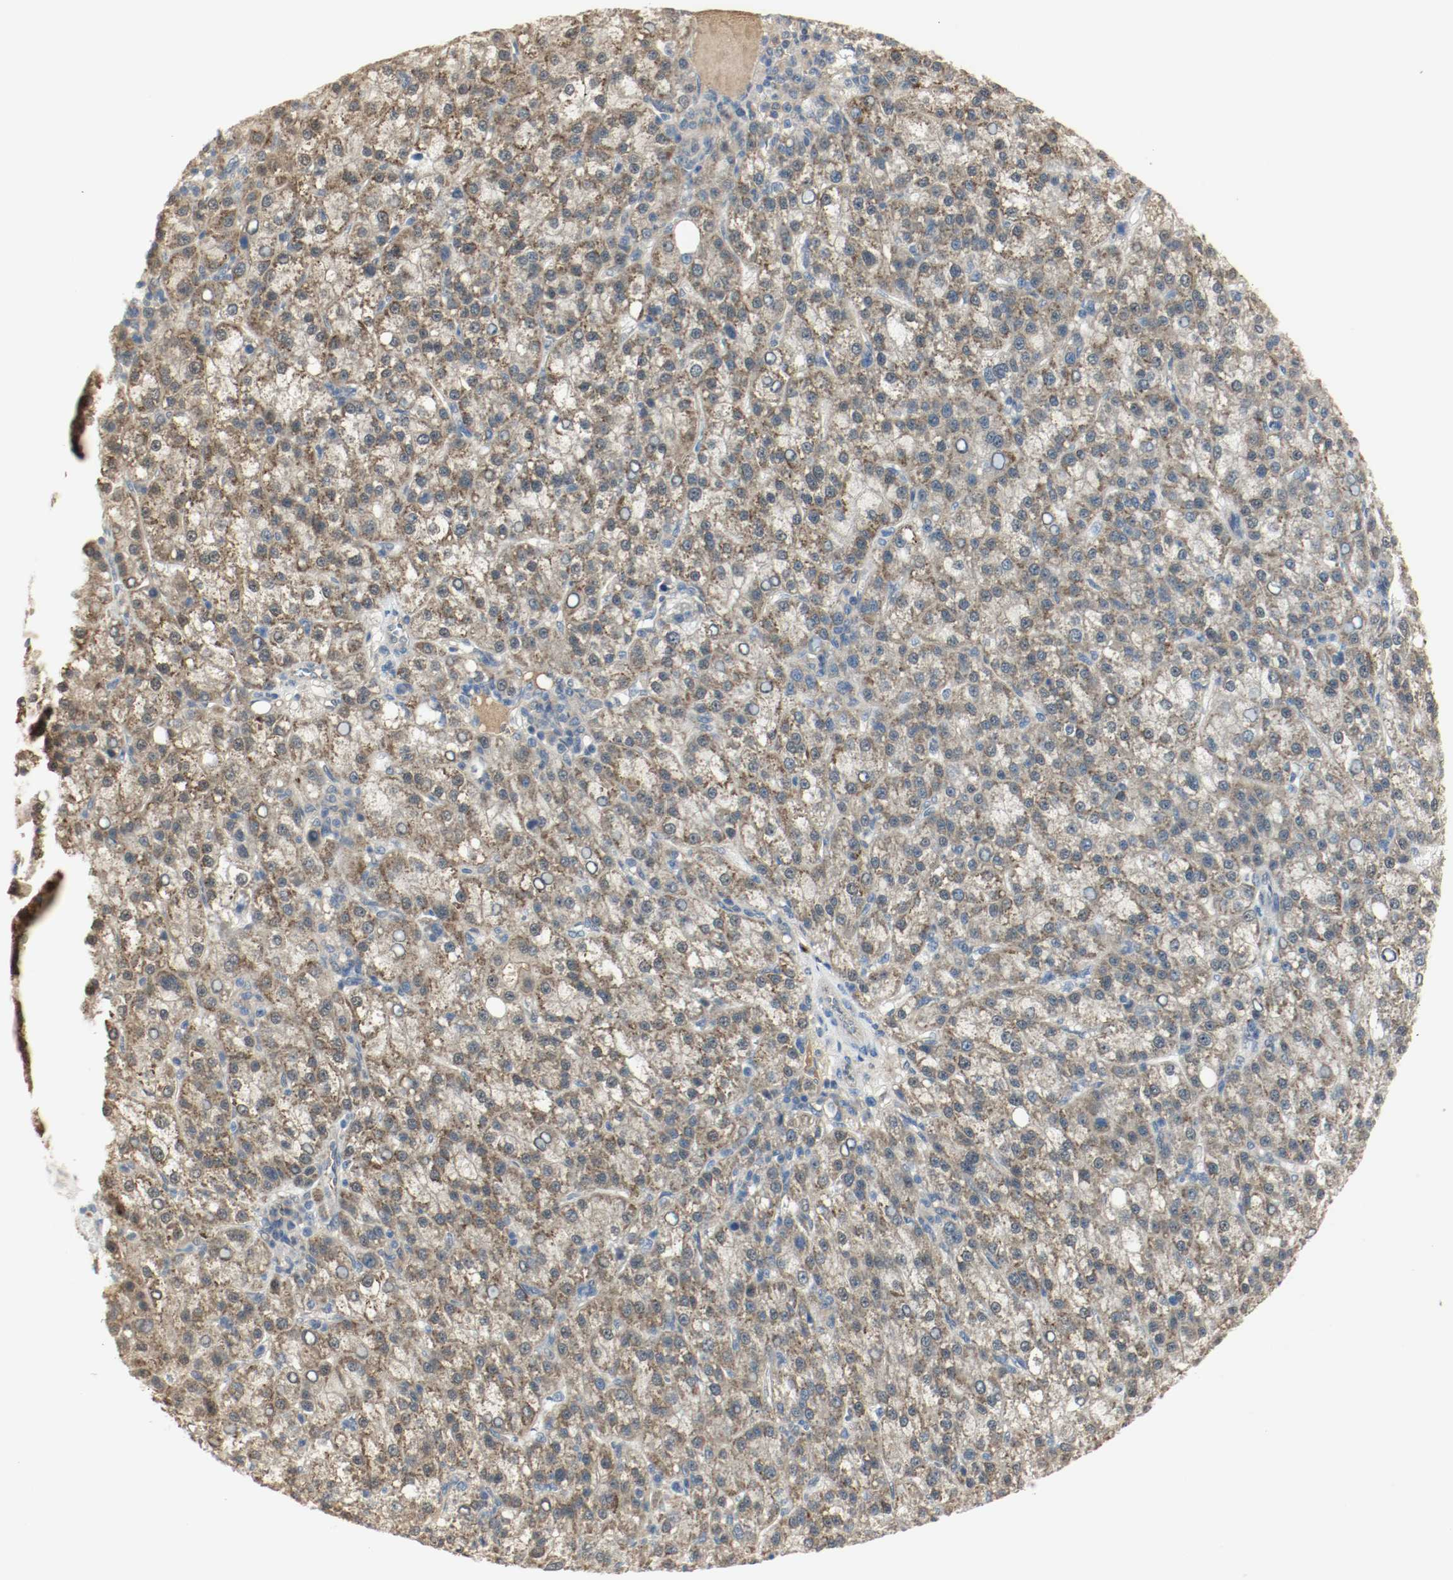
{"staining": {"intensity": "weak", "quantity": ">75%", "location": "cytoplasmic/membranous"}, "tissue": "liver cancer", "cell_type": "Tumor cells", "image_type": "cancer", "snomed": [{"axis": "morphology", "description": "Carcinoma, Hepatocellular, NOS"}, {"axis": "topography", "description": "Liver"}], "caption": "IHC micrograph of human liver hepatocellular carcinoma stained for a protein (brown), which shows low levels of weak cytoplasmic/membranous expression in about >75% of tumor cells.", "gene": "MELTF", "patient": {"sex": "female", "age": 58}}